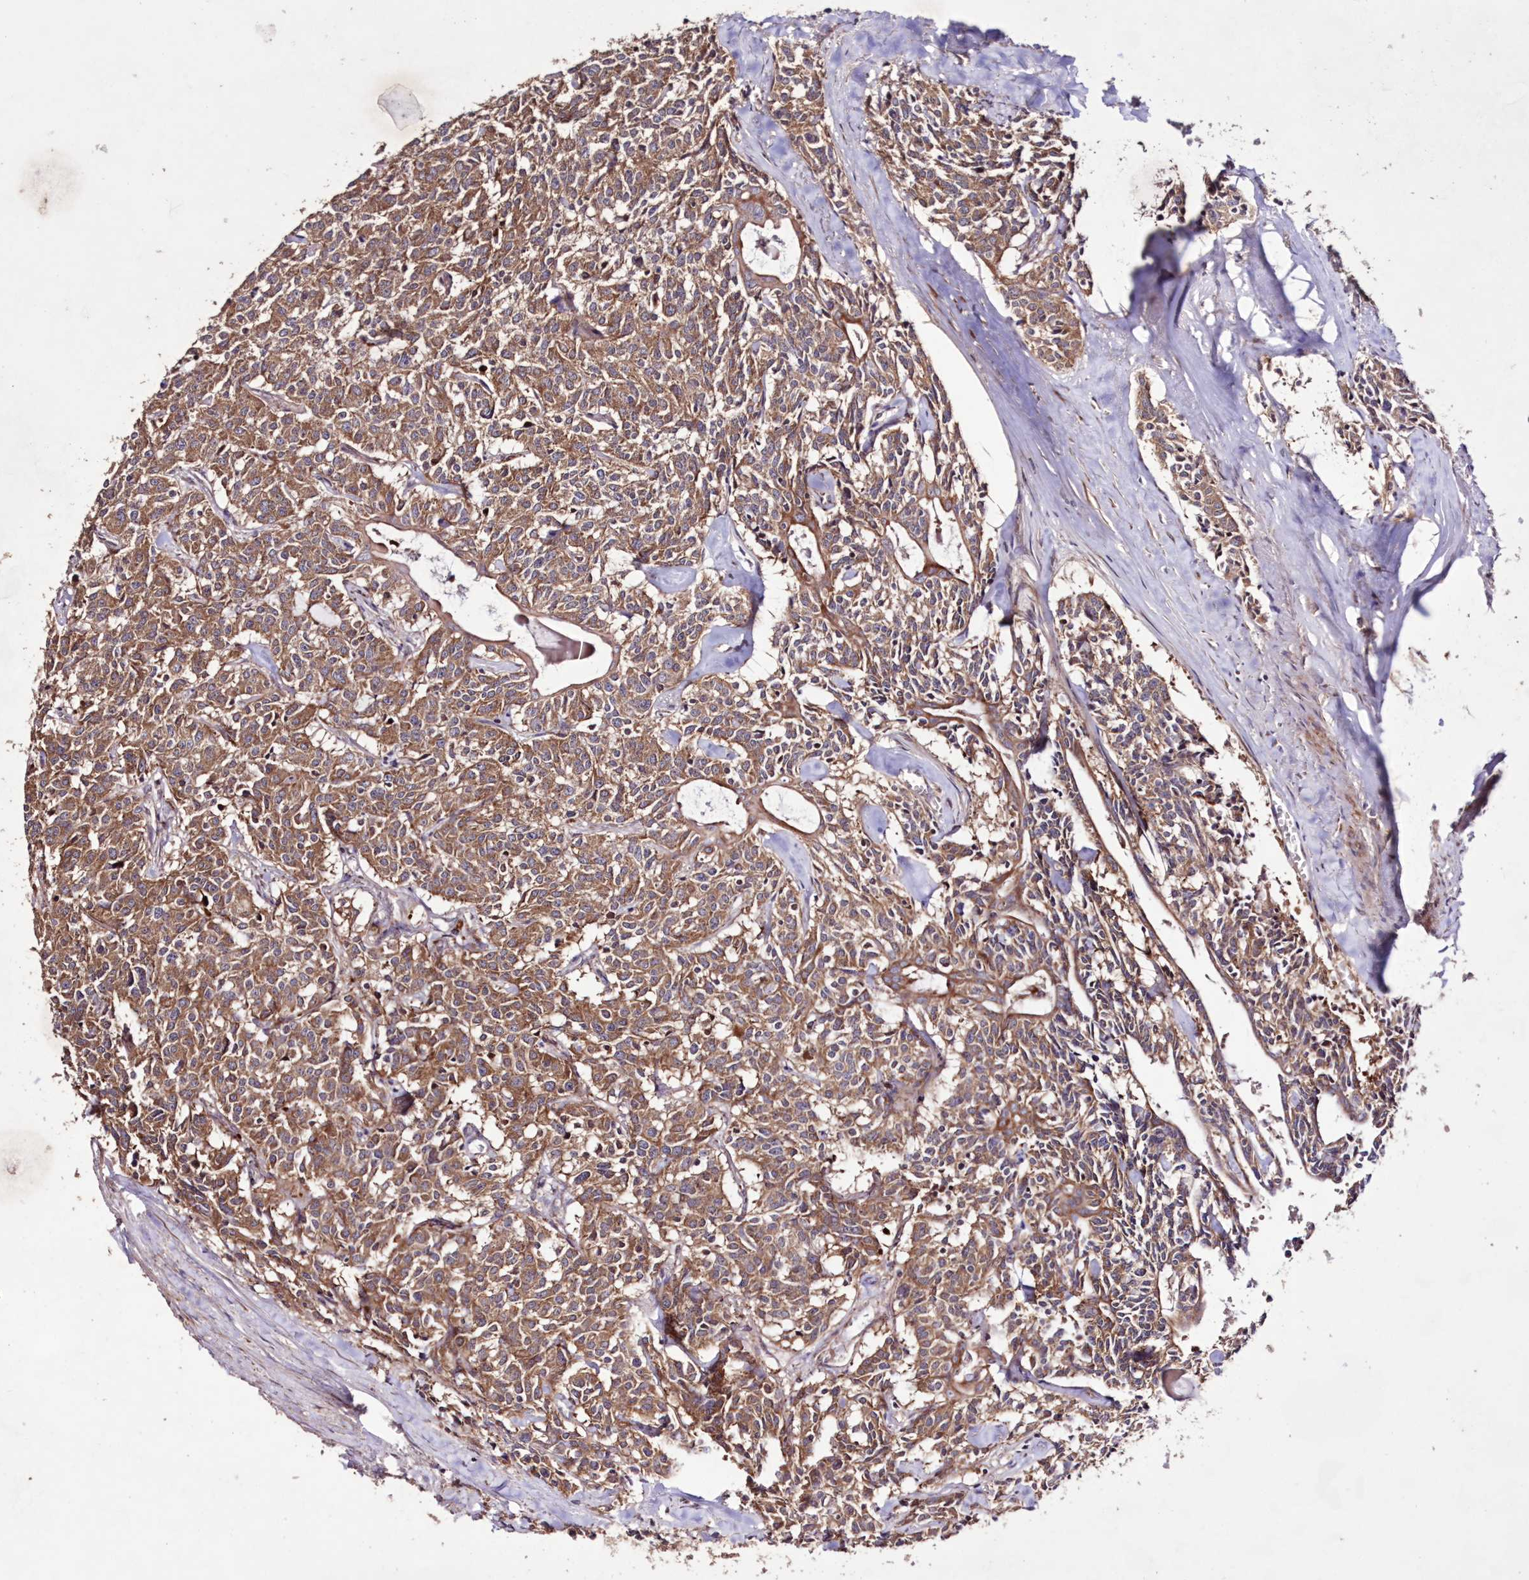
{"staining": {"intensity": "moderate", "quantity": ">75%", "location": "cytoplasmic/membranous"}, "tissue": "carcinoid", "cell_type": "Tumor cells", "image_type": "cancer", "snomed": [{"axis": "morphology", "description": "Carcinoid, malignant, NOS"}, {"axis": "topography", "description": "Lung"}], "caption": "The immunohistochemical stain highlights moderate cytoplasmic/membranous staining in tumor cells of carcinoid tissue.", "gene": "HADHB", "patient": {"sex": "female", "age": 46}}